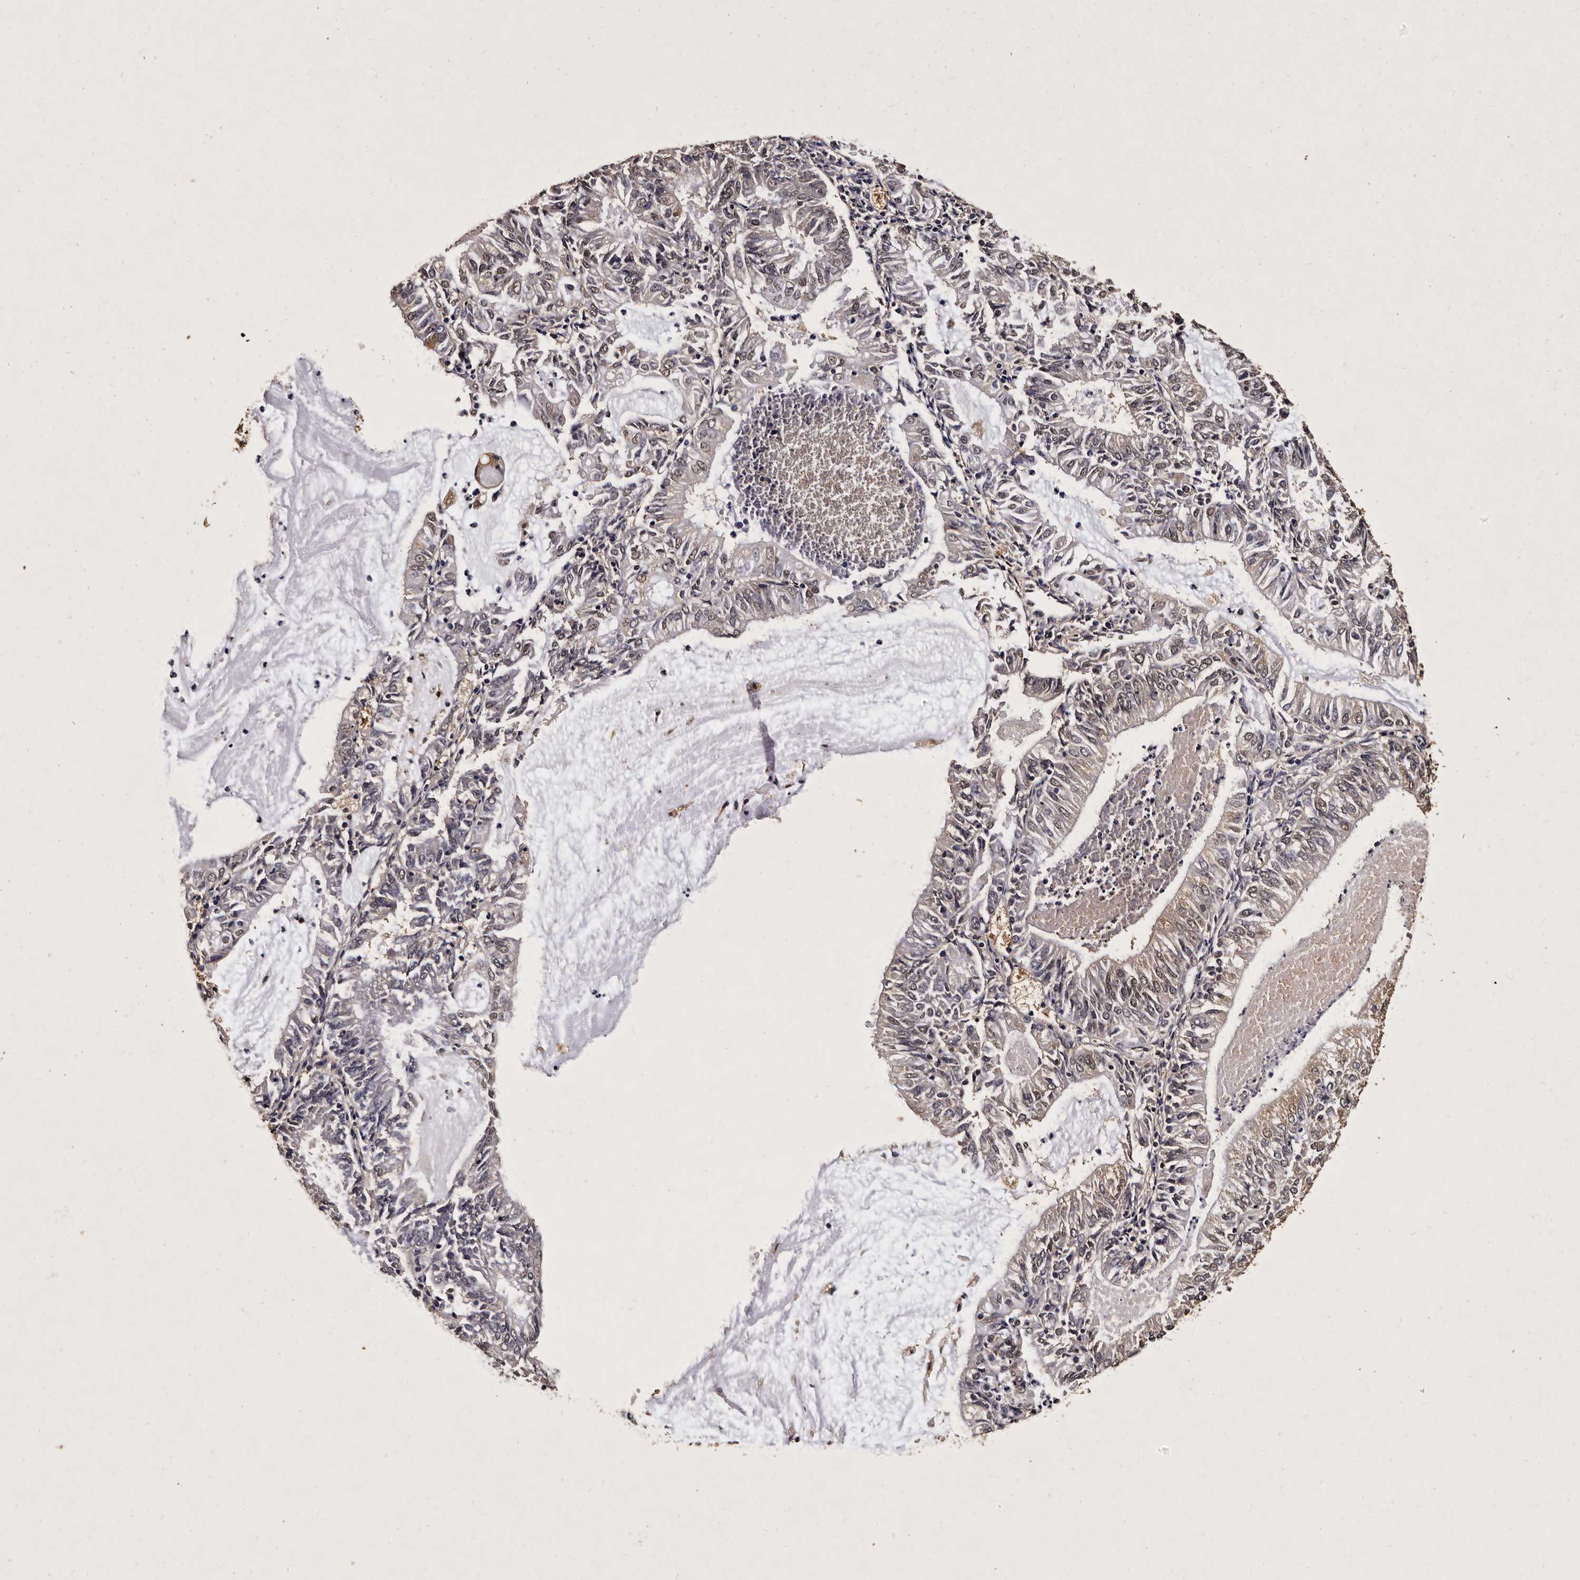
{"staining": {"intensity": "weak", "quantity": "<25%", "location": "nuclear"}, "tissue": "endometrial cancer", "cell_type": "Tumor cells", "image_type": "cancer", "snomed": [{"axis": "morphology", "description": "Adenocarcinoma, NOS"}, {"axis": "topography", "description": "Endometrium"}], "caption": "A histopathology image of endometrial cancer stained for a protein displays no brown staining in tumor cells. (Brightfield microscopy of DAB (3,3'-diaminobenzidine) immunohistochemistry (IHC) at high magnification).", "gene": "PARS2", "patient": {"sex": "female", "age": 57}}